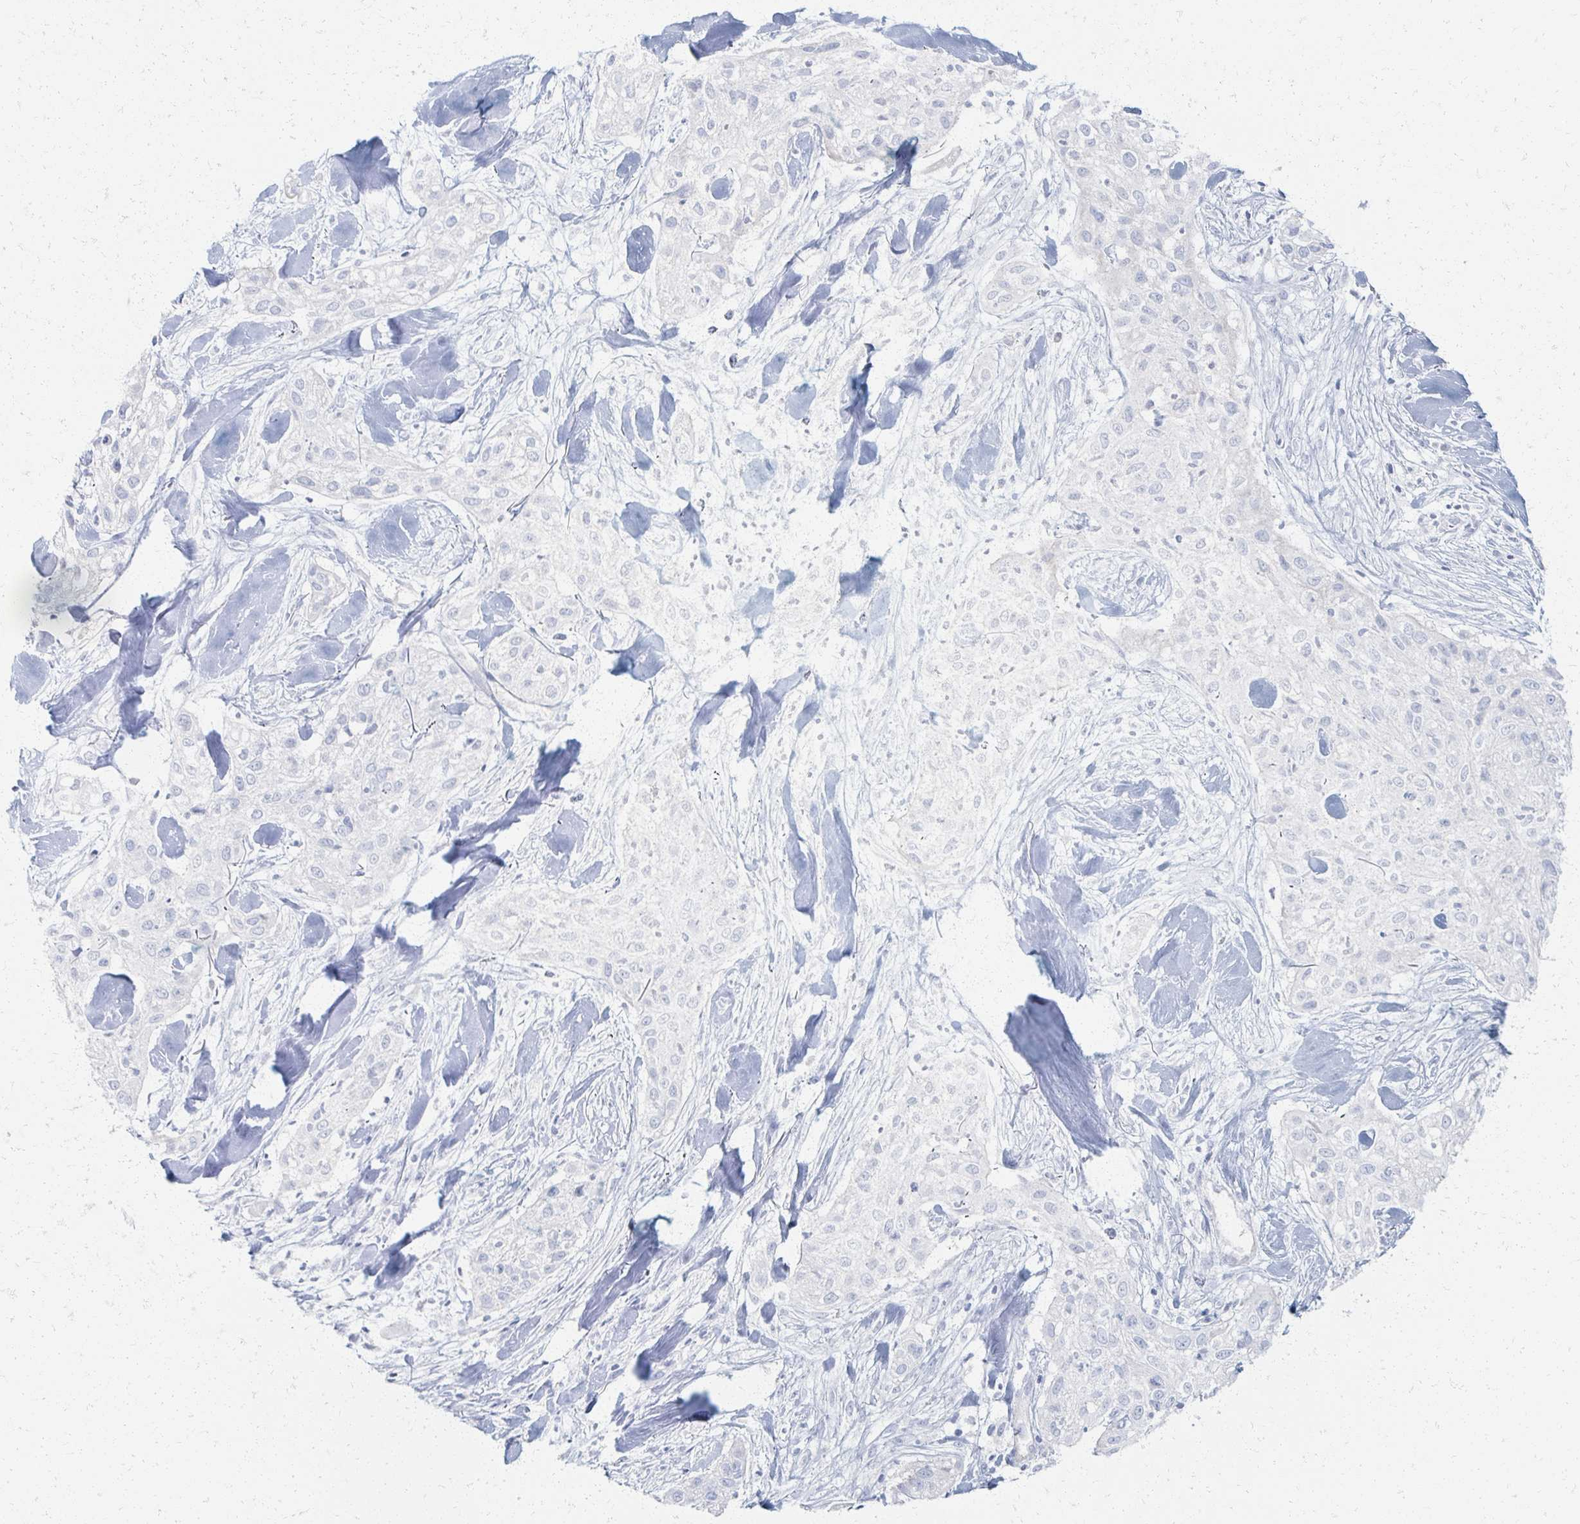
{"staining": {"intensity": "negative", "quantity": "none", "location": "none"}, "tissue": "skin cancer", "cell_type": "Tumor cells", "image_type": "cancer", "snomed": [{"axis": "morphology", "description": "Squamous cell carcinoma, NOS"}, {"axis": "topography", "description": "Skin"}], "caption": "This is a micrograph of IHC staining of skin cancer (squamous cell carcinoma), which shows no expression in tumor cells.", "gene": "PRR20A", "patient": {"sex": "male", "age": 82}}